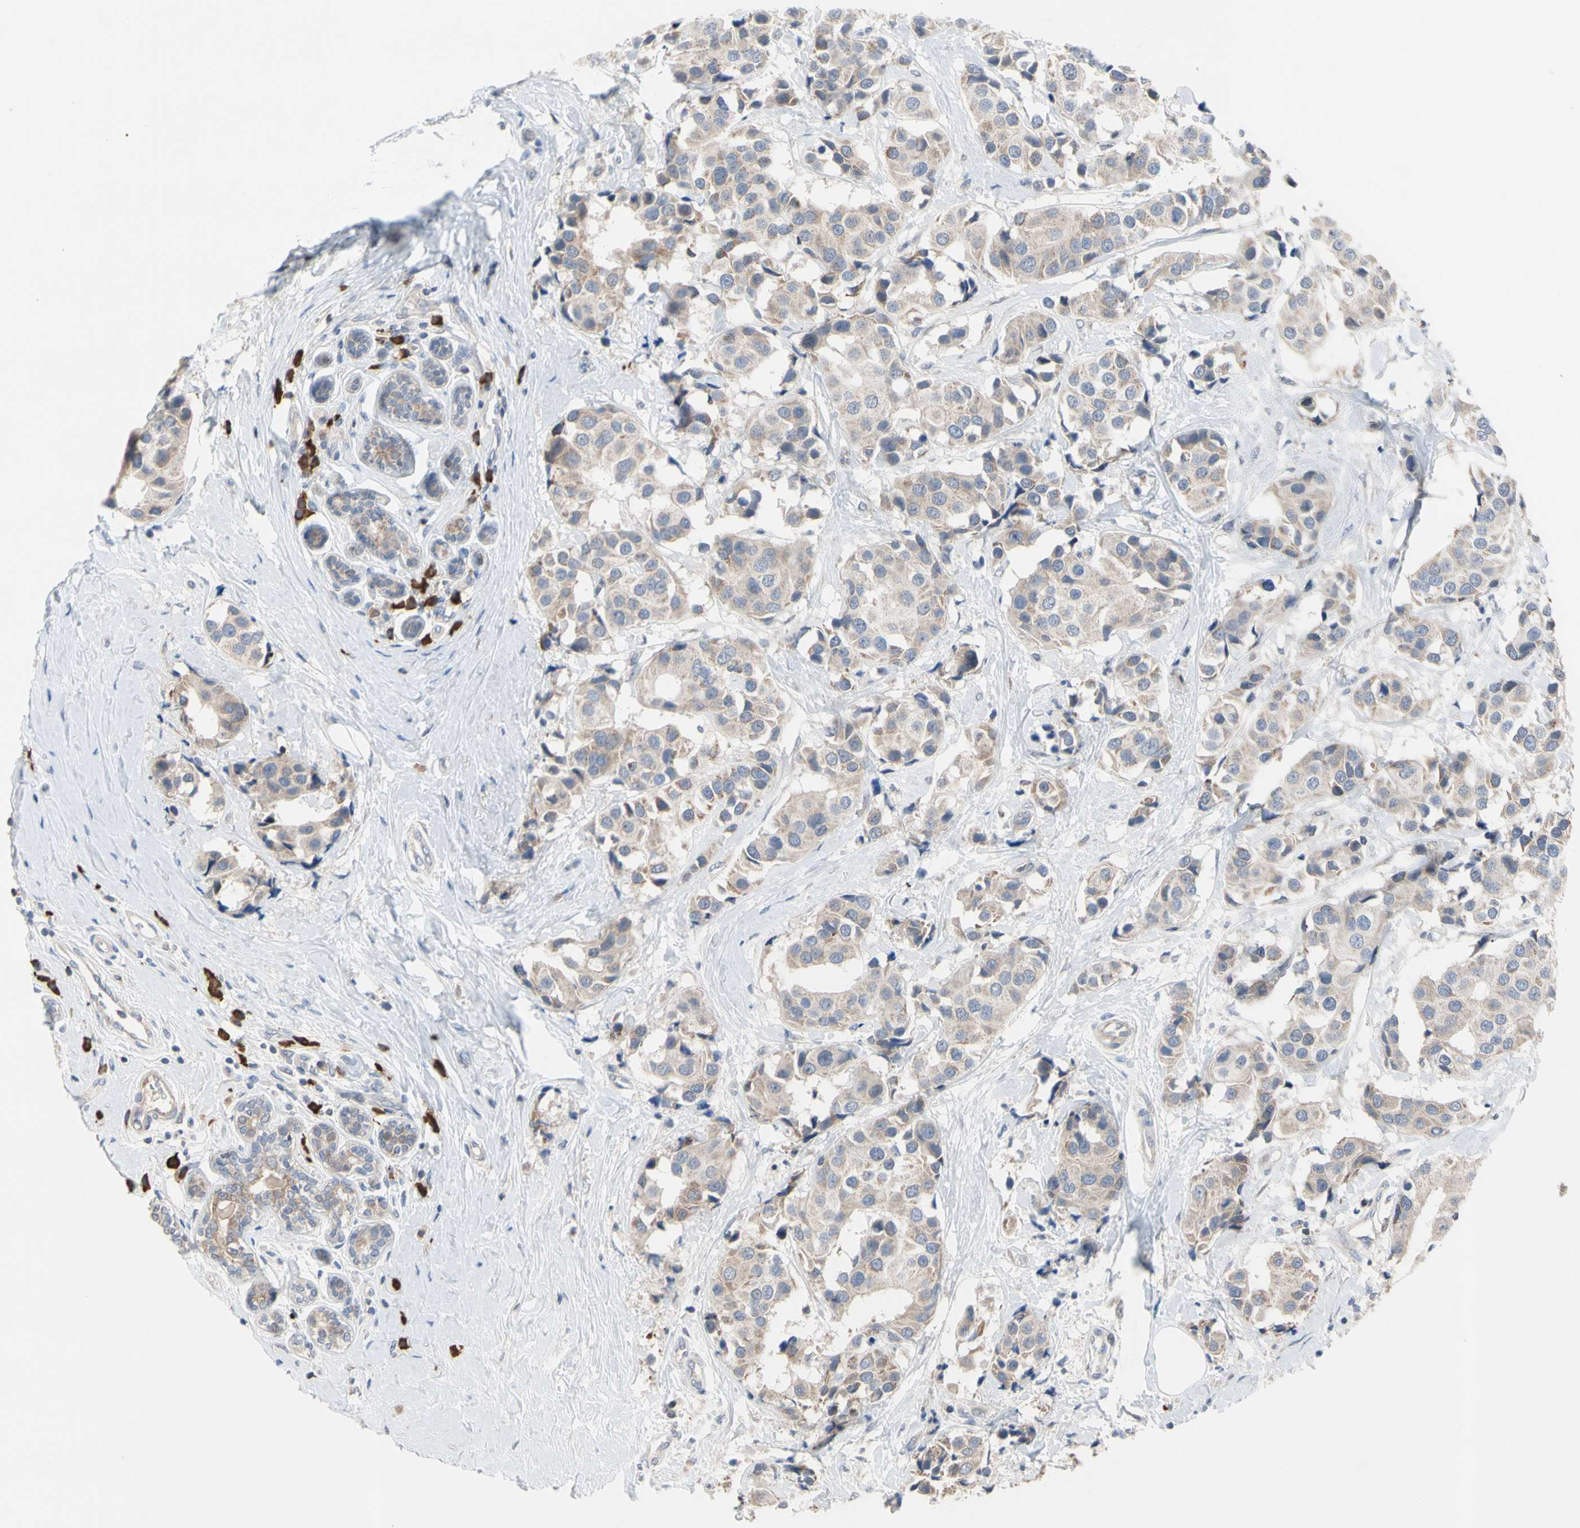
{"staining": {"intensity": "weak", "quantity": "25%-75%", "location": "cytoplasmic/membranous"}, "tissue": "breast cancer", "cell_type": "Tumor cells", "image_type": "cancer", "snomed": [{"axis": "morphology", "description": "Normal tissue, NOS"}, {"axis": "morphology", "description": "Duct carcinoma"}, {"axis": "topography", "description": "Breast"}], "caption": "This micrograph exhibits IHC staining of human breast cancer, with low weak cytoplasmic/membranous positivity in about 25%-75% of tumor cells.", "gene": "MCL1", "patient": {"sex": "female", "age": 39}}